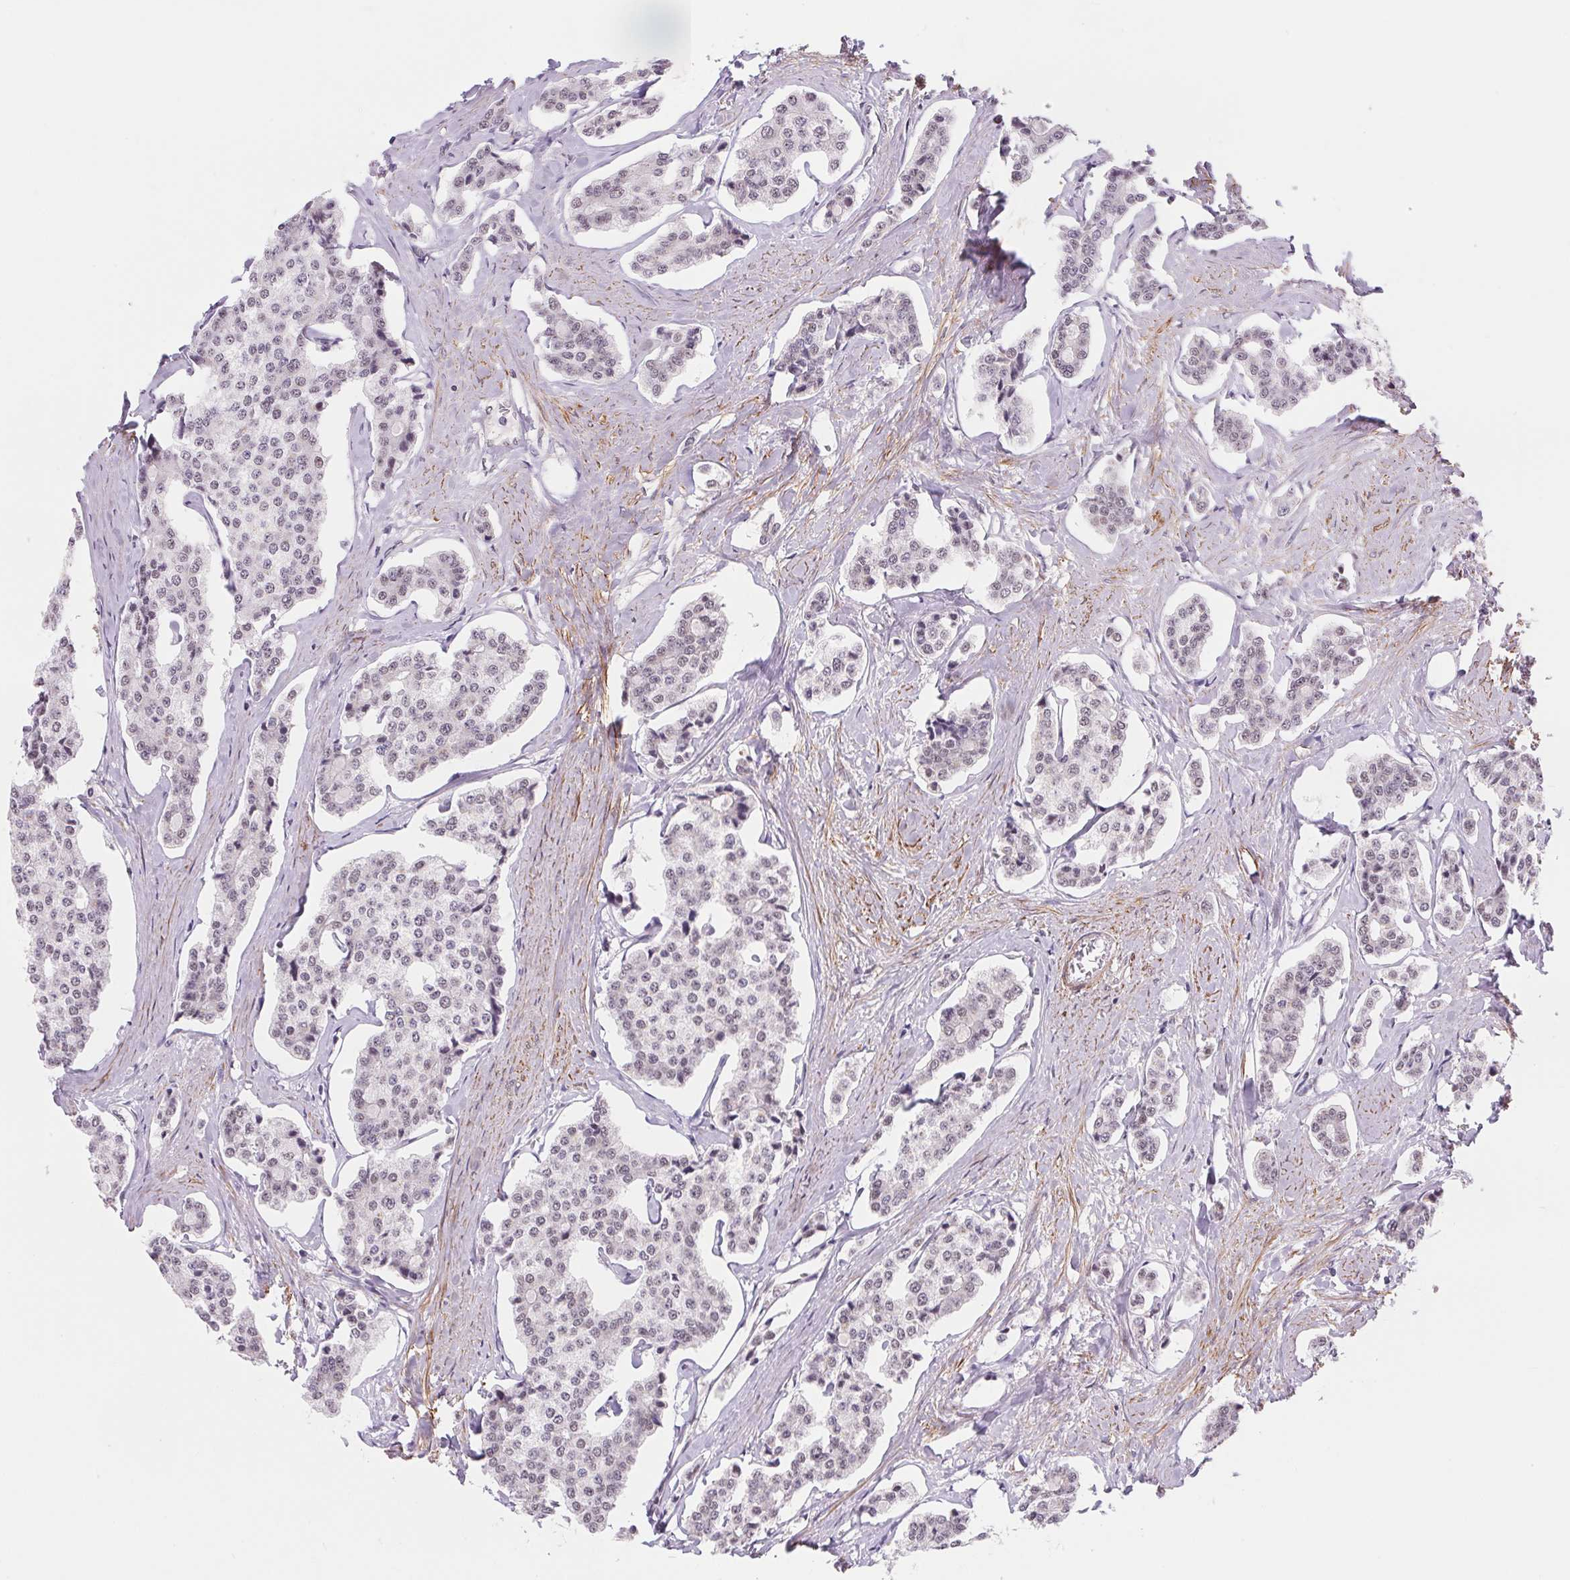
{"staining": {"intensity": "negative", "quantity": "none", "location": "none"}, "tissue": "carcinoid", "cell_type": "Tumor cells", "image_type": "cancer", "snomed": [{"axis": "morphology", "description": "Carcinoid, malignant, NOS"}, {"axis": "topography", "description": "Small intestine"}], "caption": "Micrograph shows no significant protein positivity in tumor cells of carcinoid.", "gene": "BCAT1", "patient": {"sex": "female", "age": 65}}